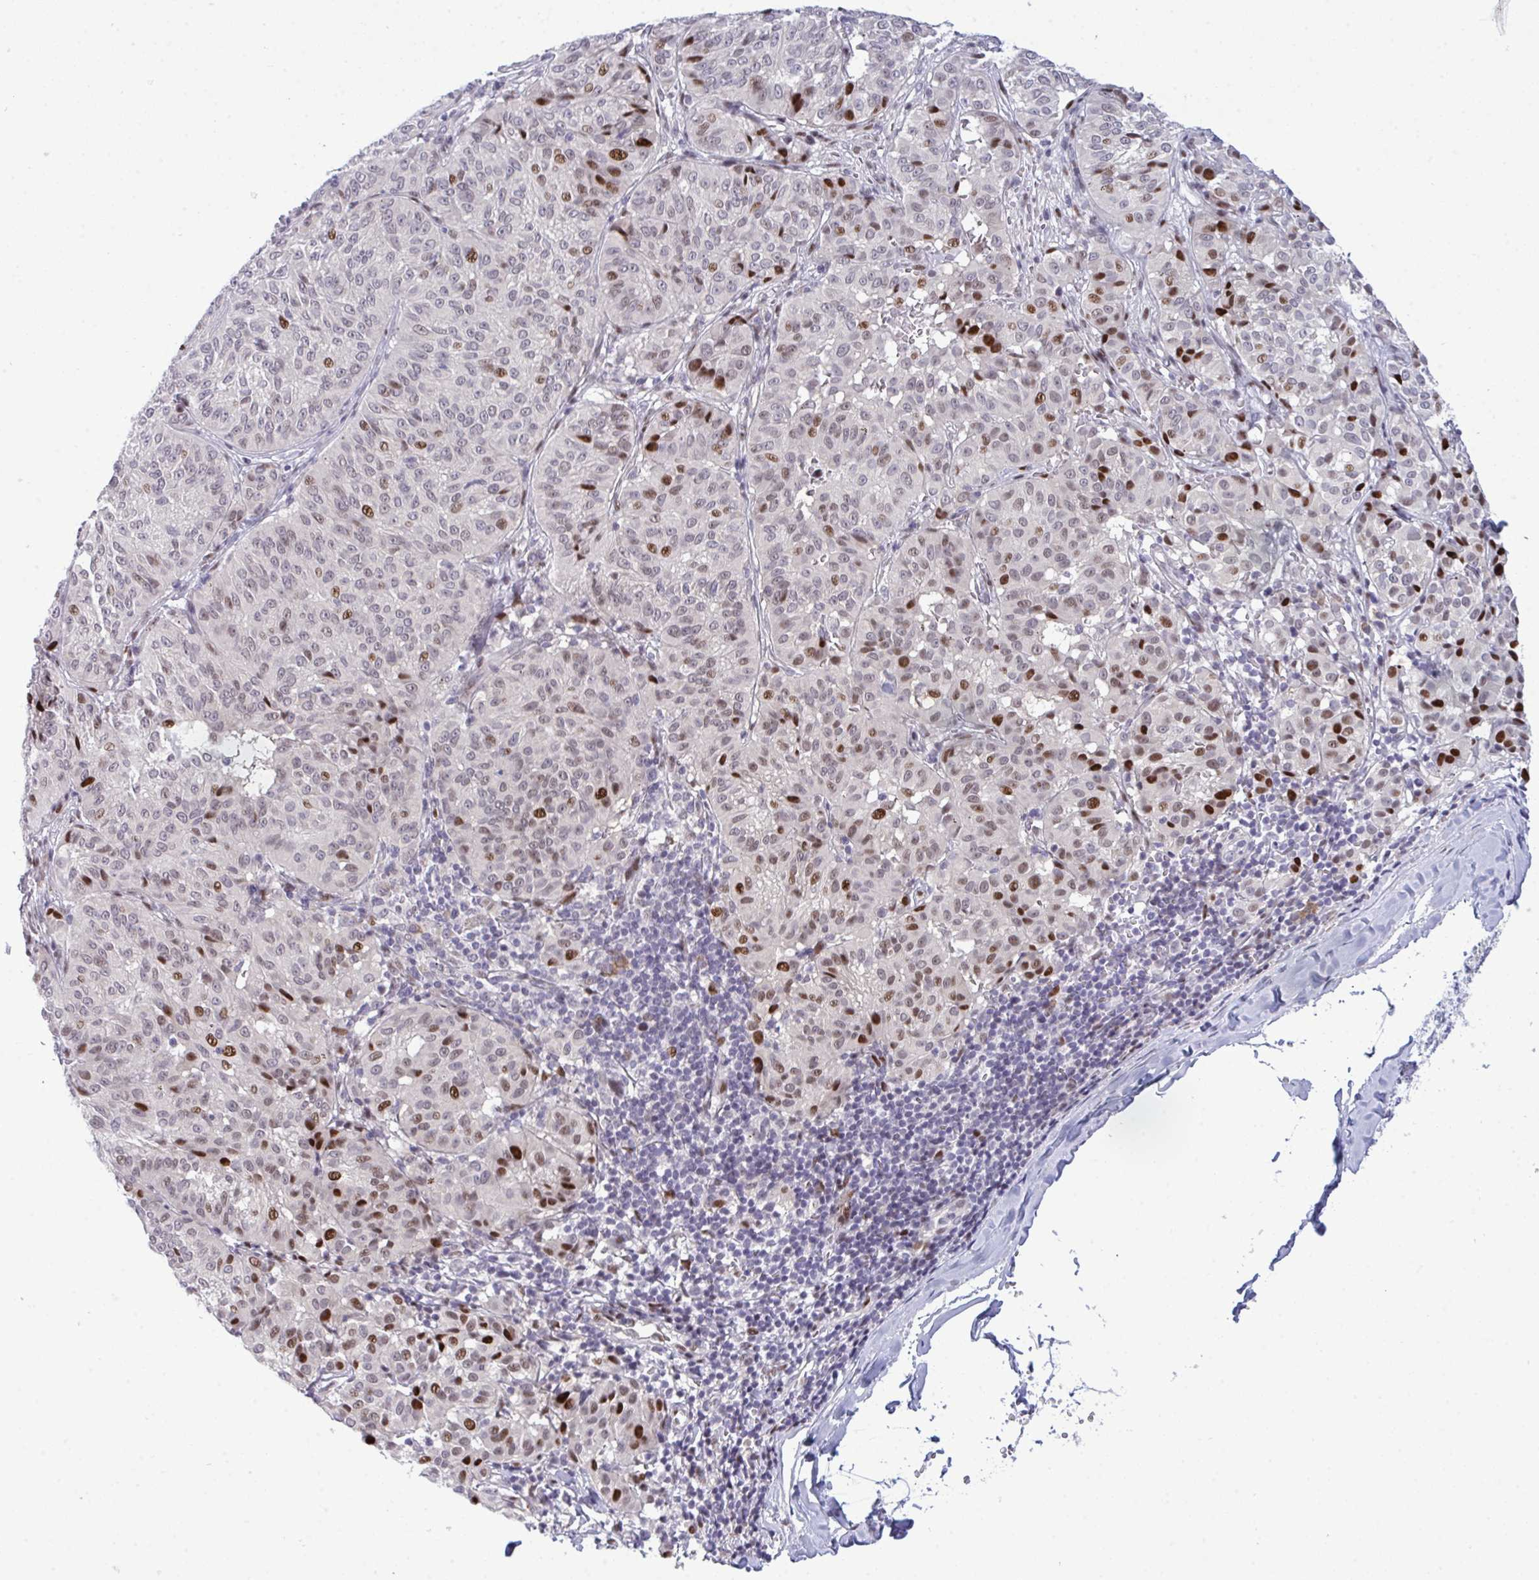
{"staining": {"intensity": "strong", "quantity": "25%-75%", "location": "nuclear"}, "tissue": "melanoma", "cell_type": "Tumor cells", "image_type": "cancer", "snomed": [{"axis": "morphology", "description": "Malignant melanoma, NOS"}, {"axis": "topography", "description": "Skin"}], "caption": "A histopathology image of human malignant melanoma stained for a protein reveals strong nuclear brown staining in tumor cells. The protein is shown in brown color, while the nuclei are stained blue.", "gene": "TAB1", "patient": {"sex": "female", "age": 72}}